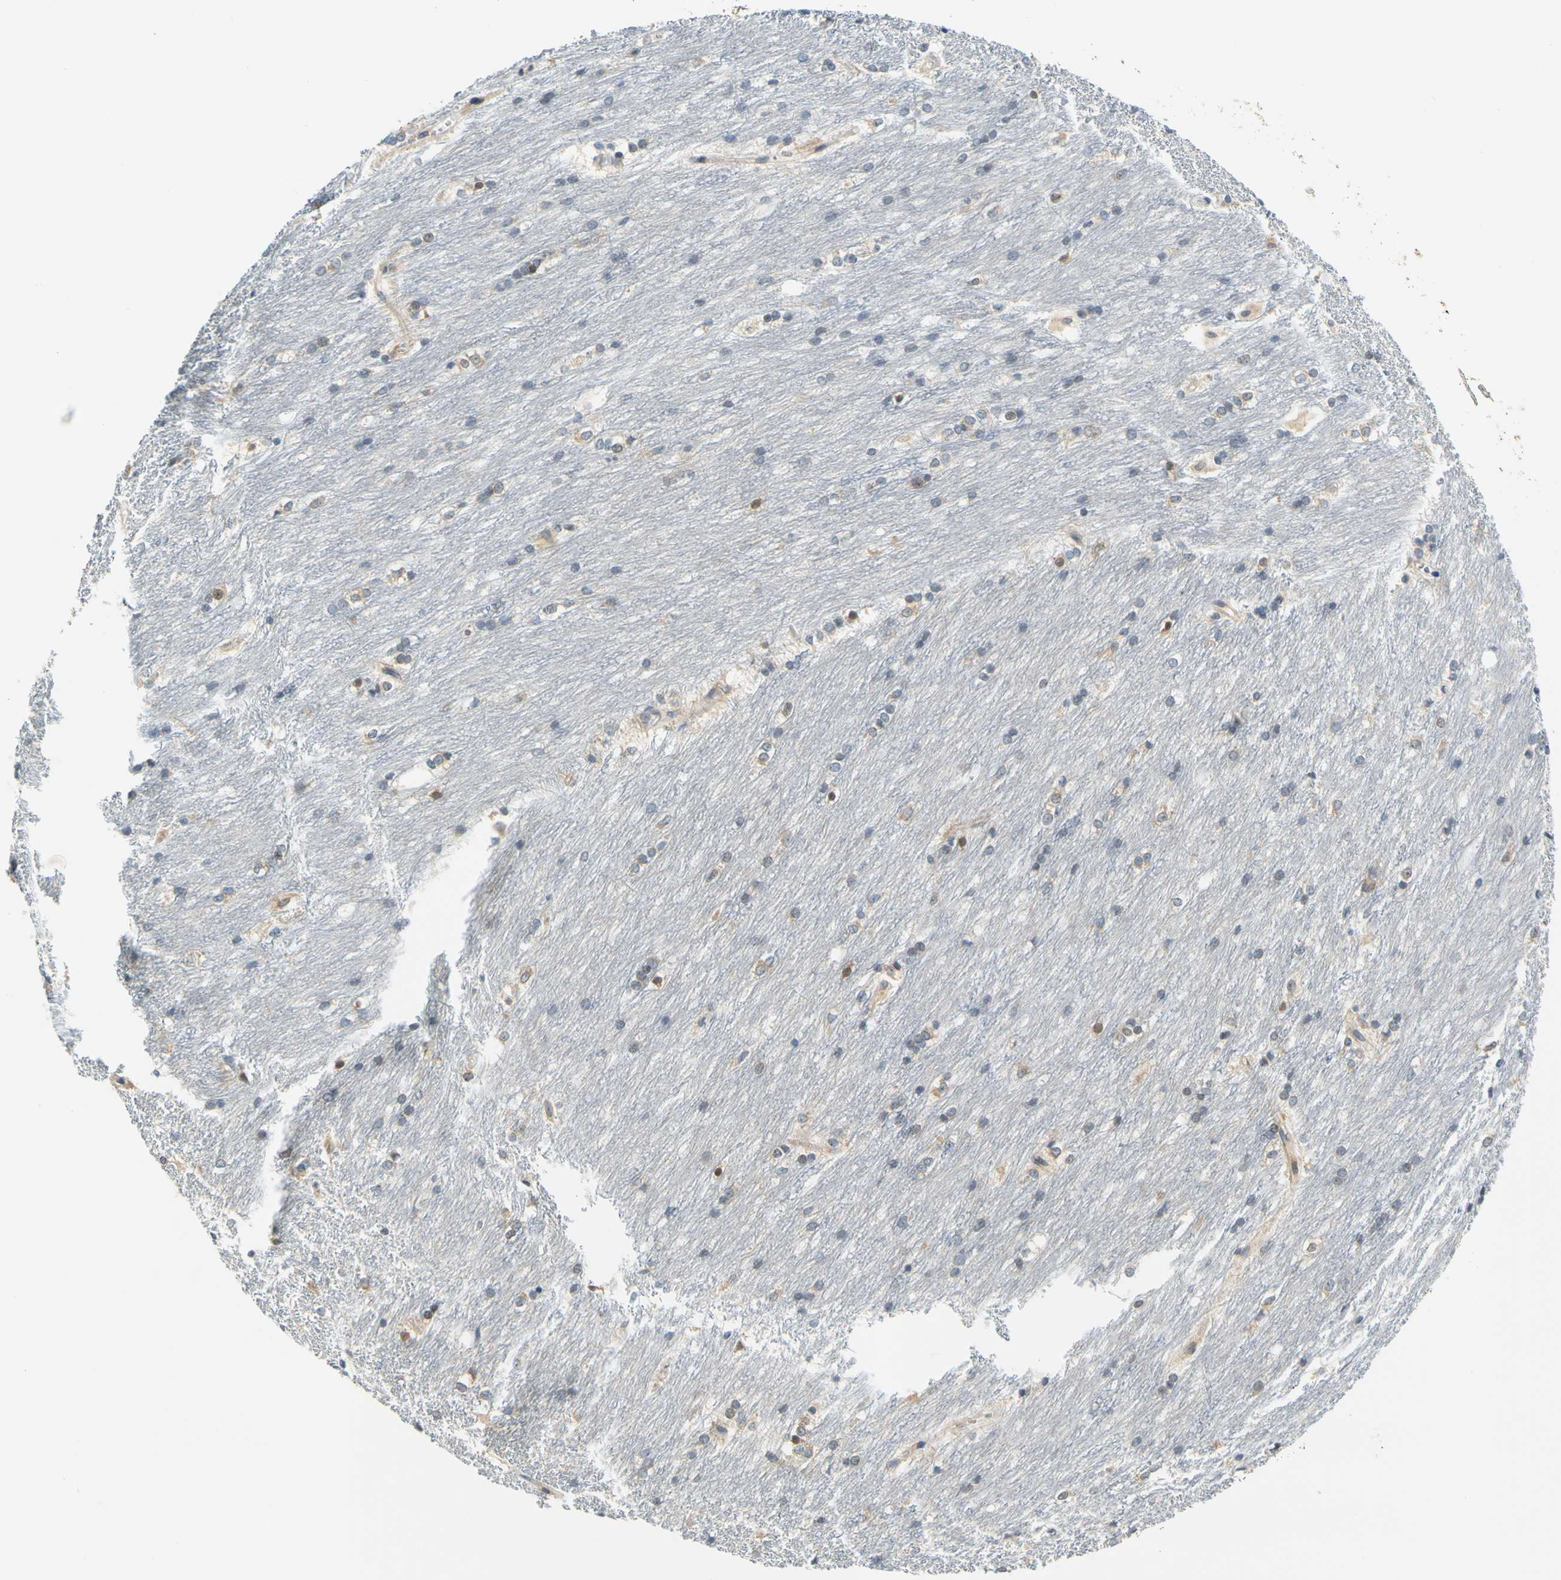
{"staining": {"intensity": "moderate", "quantity": "<25%", "location": "cytoplasmic/membranous"}, "tissue": "caudate", "cell_type": "Glial cells", "image_type": "normal", "snomed": [{"axis": "morphology", "description": "Normal tissue, NOS"}, {"axis": "topography", "description": "Lateral ventricle wall"}], "caption": "The image exhibits staining of benign caudate, revealing moderate cytoplasmic/membranous protein expression (brown color) within glial cells. Nuclei are stained in blue.", "gene": "LRRC47", "patient": {"sex": "female", "age": 19}}